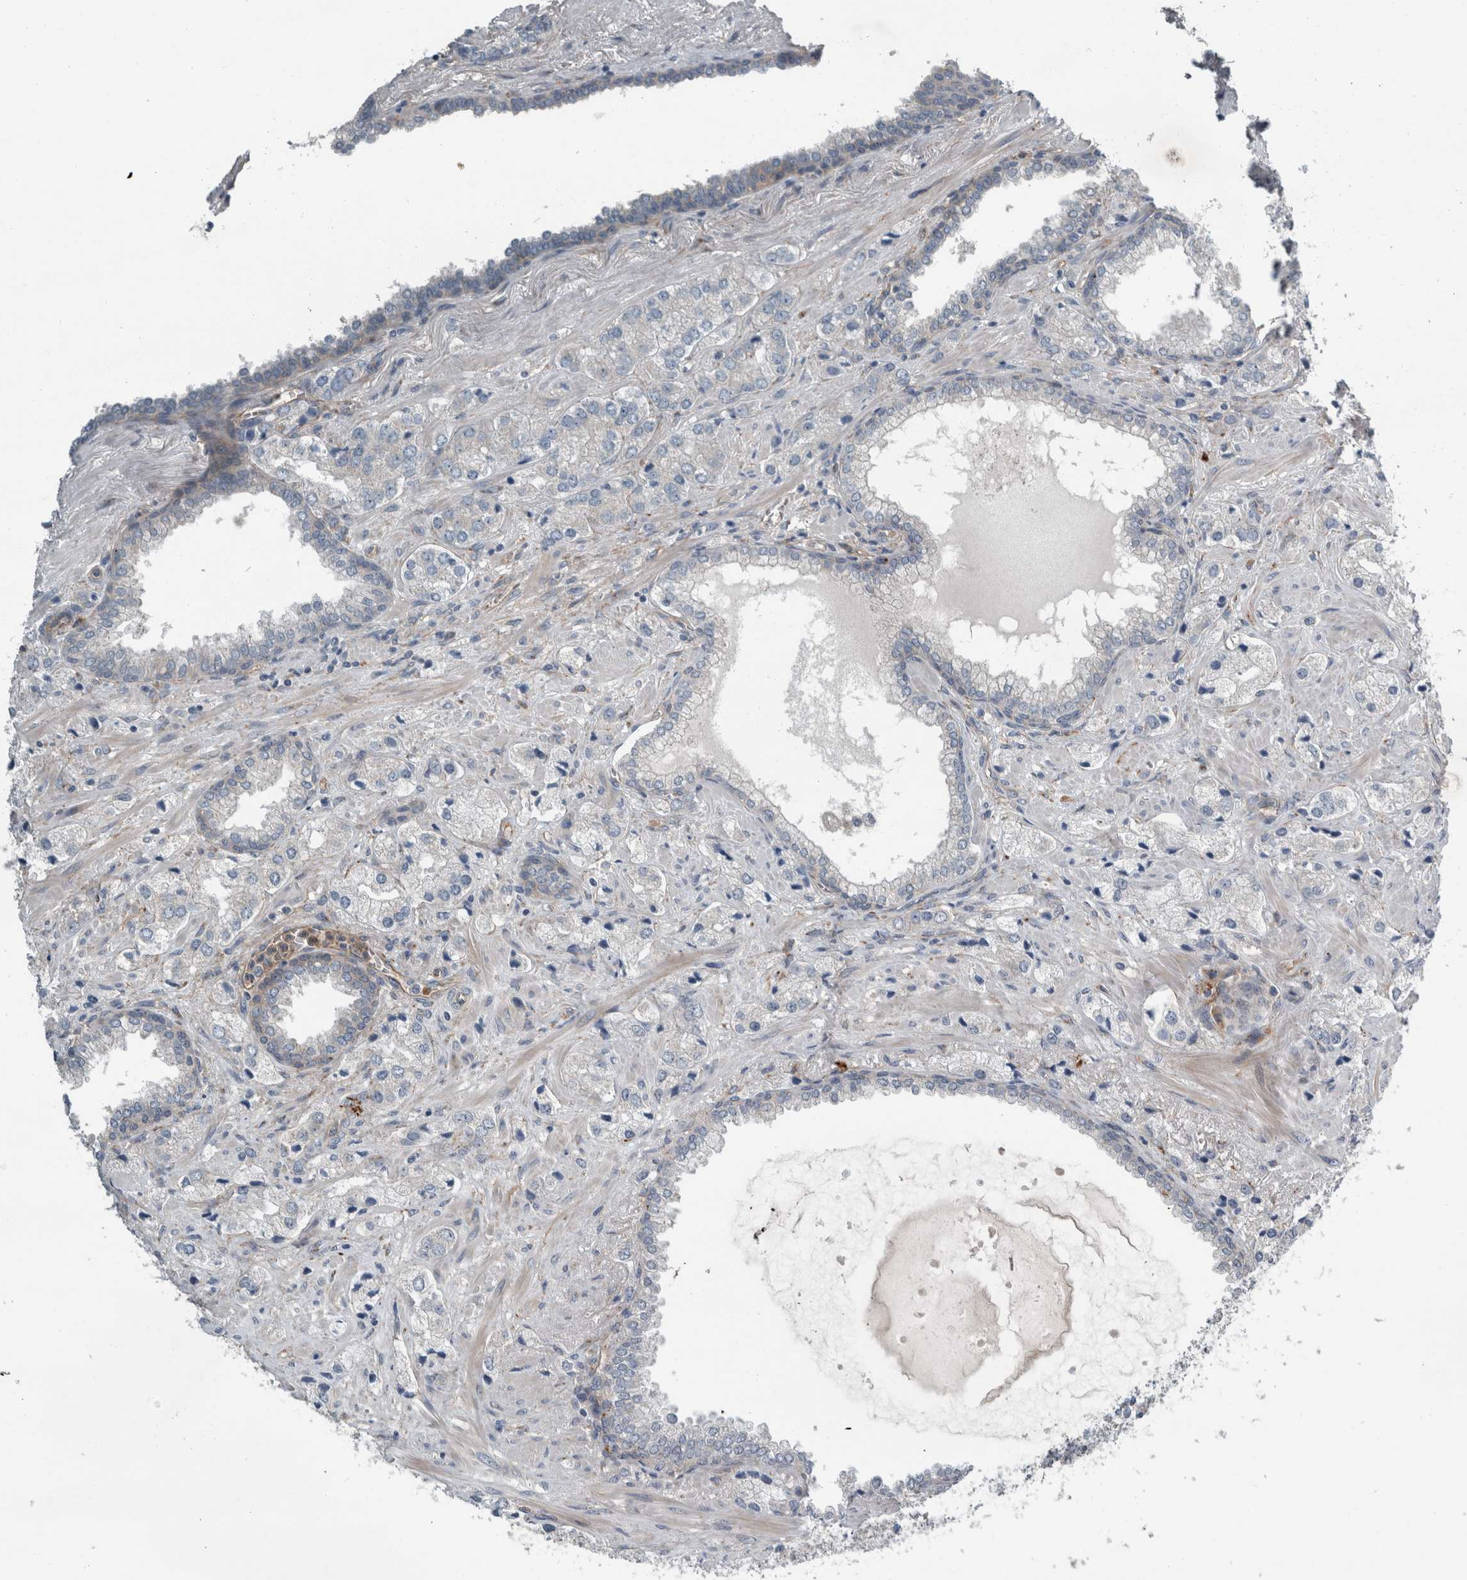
{"staining": {"intensity": "negative", "quantity": "none", "location": "none"}, "tissue": "prostate cancer", "cell_type": "Tumor cells", "image_type": "cancer", "snomed": [{"axis": "morphology", "description": "Adenocarcinoma, High grade"}, {"axis": "topography", "description": "Prostate"}], "caption": "This micrograph is of adenocarcinoma (high-grade) (prostate) stained with IHC to label a protein in brown with the nuclei are counter-stained blue. There is no staining in tumor cells. (DAB immunohistochemistry (IHC) with hematoxylin counter stain).", "gene": "GLT8D2", "patient": {"sex": "male", "age": 66}}